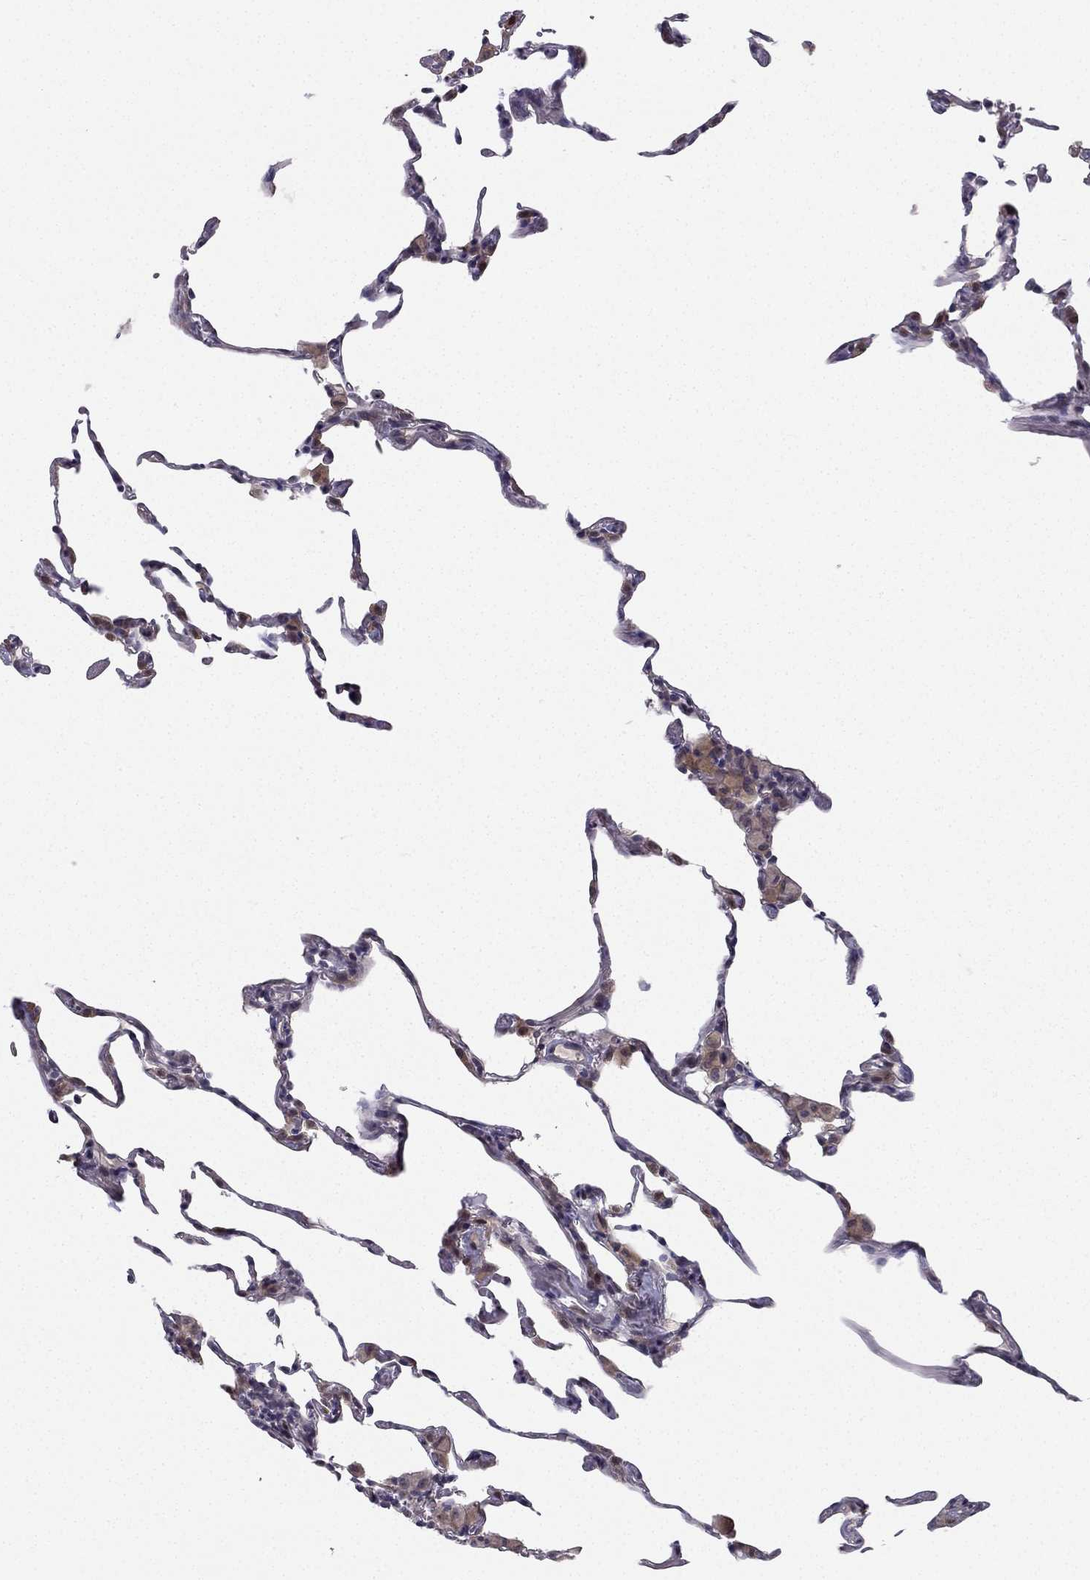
{"staining": {"intensity": "moderate", "quantity": "<25%", "location": "nuclear"}, "tissue": "lung", "cell_type": "Alveolar cells", "image_type": "normal", "snomed": [{"axis": "morphology", "description": "Normal tissue, NOS"}, {"axis": "topography", "description": "Lung"}], "caption": "The immunohistochemical stain shows moderate nuclear positivity in alveolar cells of normal lung. The staining was performed using DAB to visualize the protein expression in brown, while the nuclei were stained in blue with hematoxylin (Magnification: 20x).", "gene": "CHST8", "patient": {"sex": "female", "age": 57}}